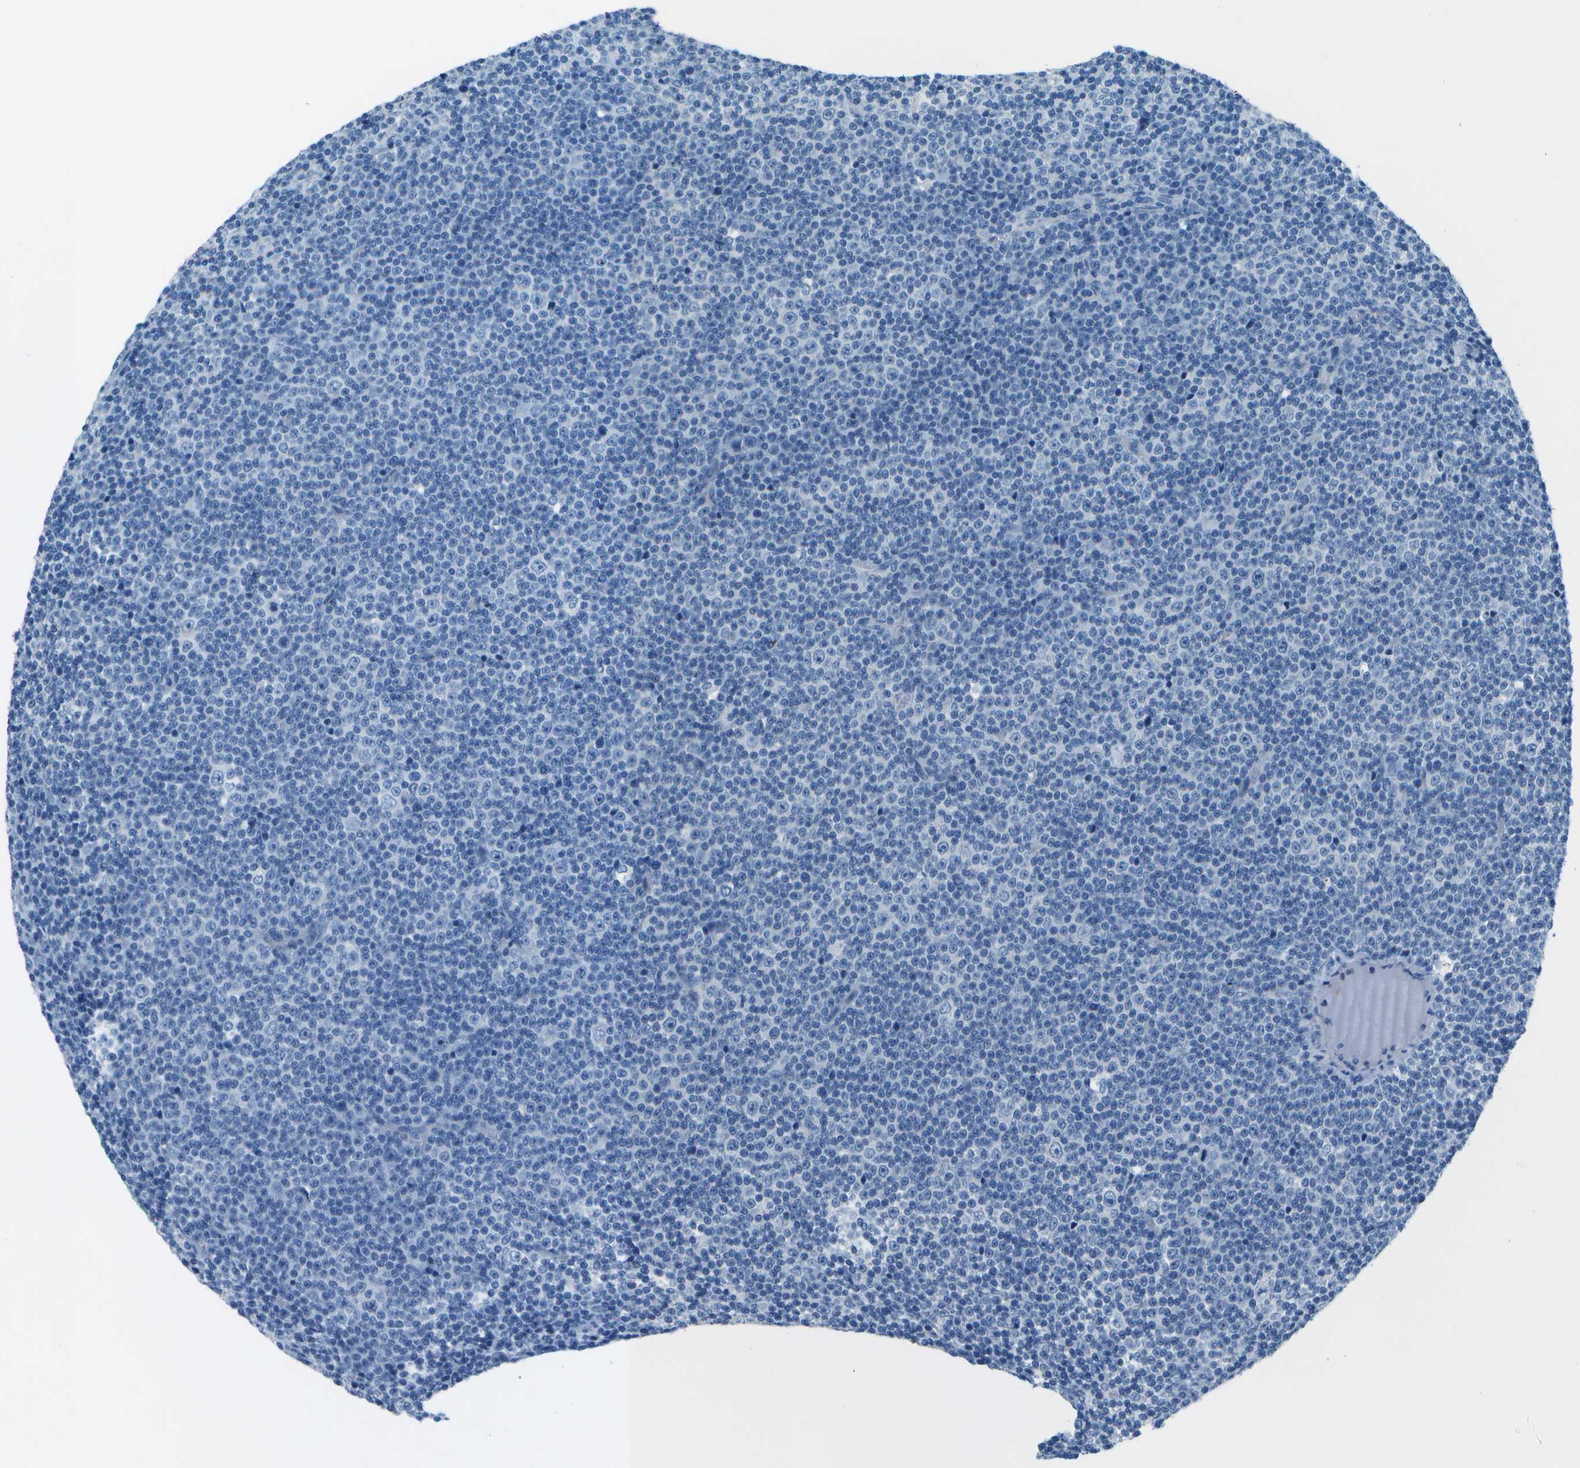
{"staining": {"intensity": "negative", "quantity": "none", "location": "none"}, "tissue": "lymphoma", "cell_type": "Tumor cells", "image_type": "cancer", "snomed": [{"axis": "morphology", "description": "Malignant lymphoma, non-Hodgkin's type, Low grade"}, {"axis": "topography", "description": "Lymph node"}], "caption": "Micrograph shows no protein expression in tumor cells of low-grade malignant lymphoma, non-Hodgkin's type tissue.", "gene": "SLC16A10", "patient": {"sex": "female", "age": 67}}